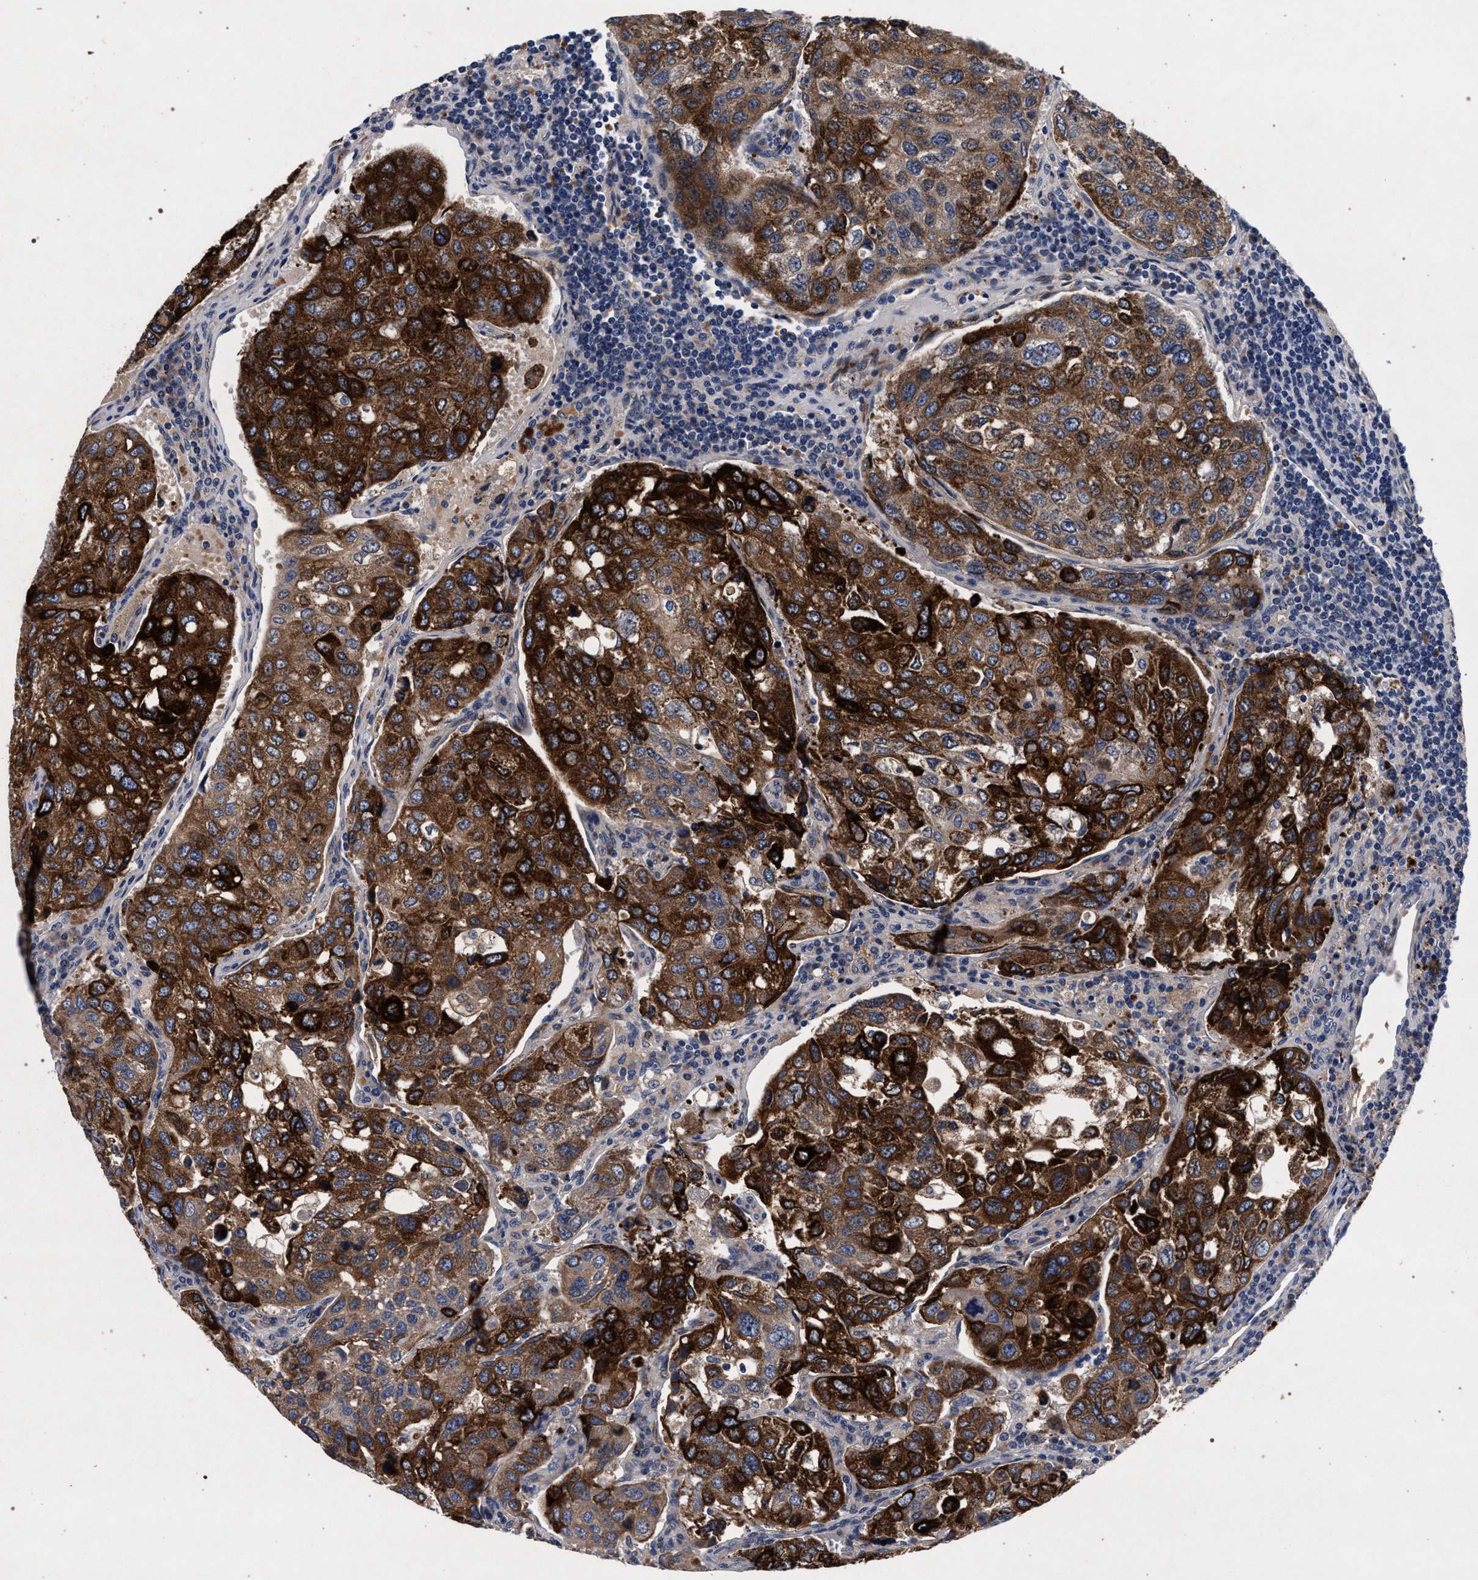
{"staining": {"intensity": "strong", "quantity": ">75%", "location": "cytoplasmic/membranous"}, "tissue": "urothelial cancer", "cell_type": "Tumor cells", "image_type": "cancer", "snomed": [{"axis": "morphology", "description": "Urothelial carcinoma, High grade"}, {"axis": "topography", "description": "Lymph node"}, {"axis": "topography", "description": "Urinary bladder"}], "caption": "High-power microscopy captured an immunohistochemistry (IHC) micrograph of urothelial cancer, revealing strong cytoplasmic/membranous positivity in about >75% of tumor cells.", "gene": "NEK7", "patient": {"sex": "male", "age": 51}}